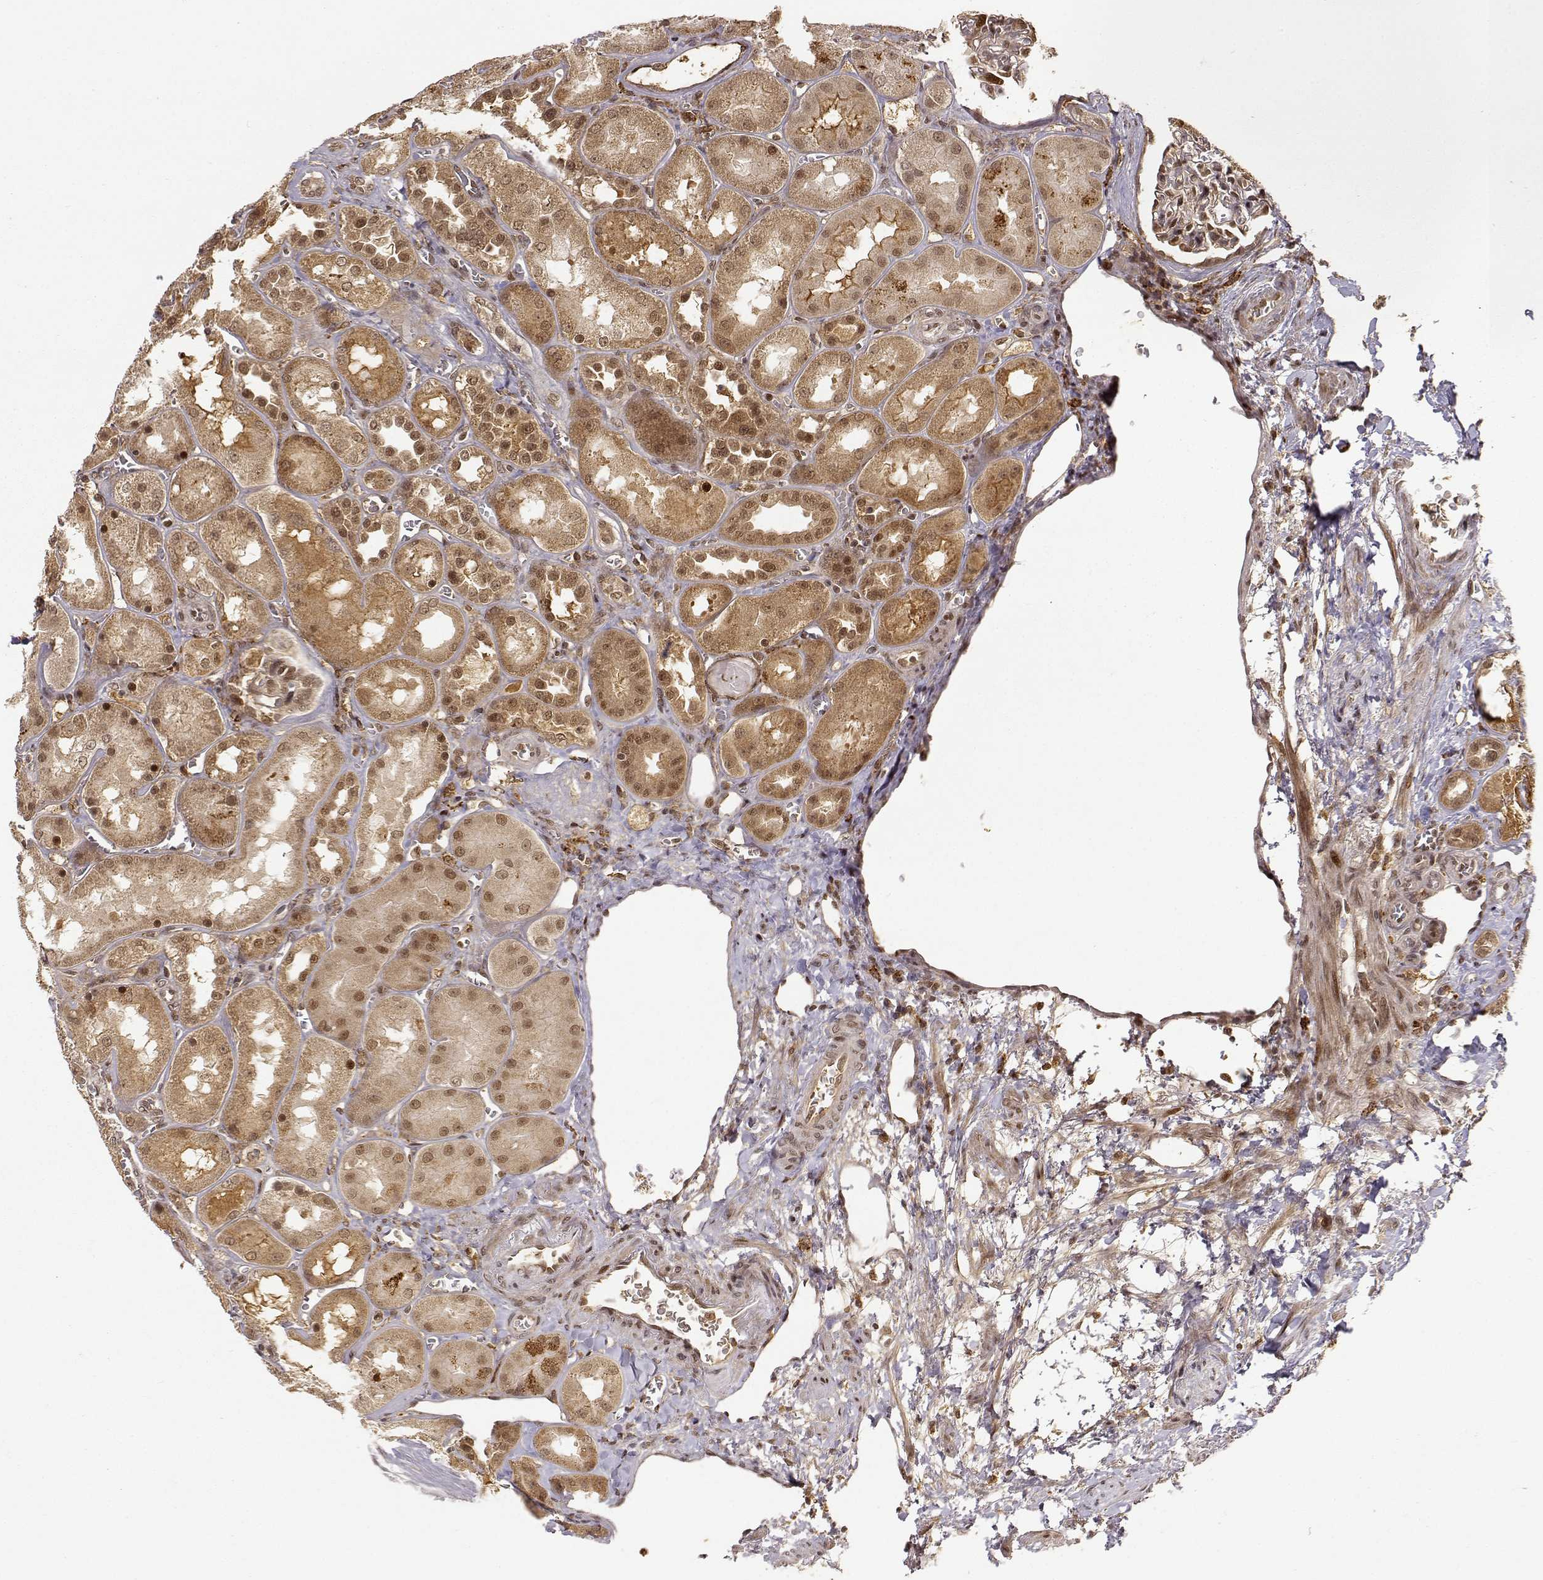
{"staining": {"intensity": "weak", "quantity": ">75%", "location": "cytoplasmic/membranous,nuclear"}, "tissue": "kidney", "cell_type": "Cells in glomeruli", "image_type": "normal", "snomed": [{"axis": "morphology", "description": "Normal tissue, NOS"}, {"axis": "topography", "description": "Kidney"}], "caption": "Immunohistochemical staining of benign human kidney reveals >75% levels of weak cytoplasmic/membranous,nuclear protein staining in about >75% of cells in glomeruli.", "gene": "MAEA", "patient": {"sex": "male", "age": 73}}